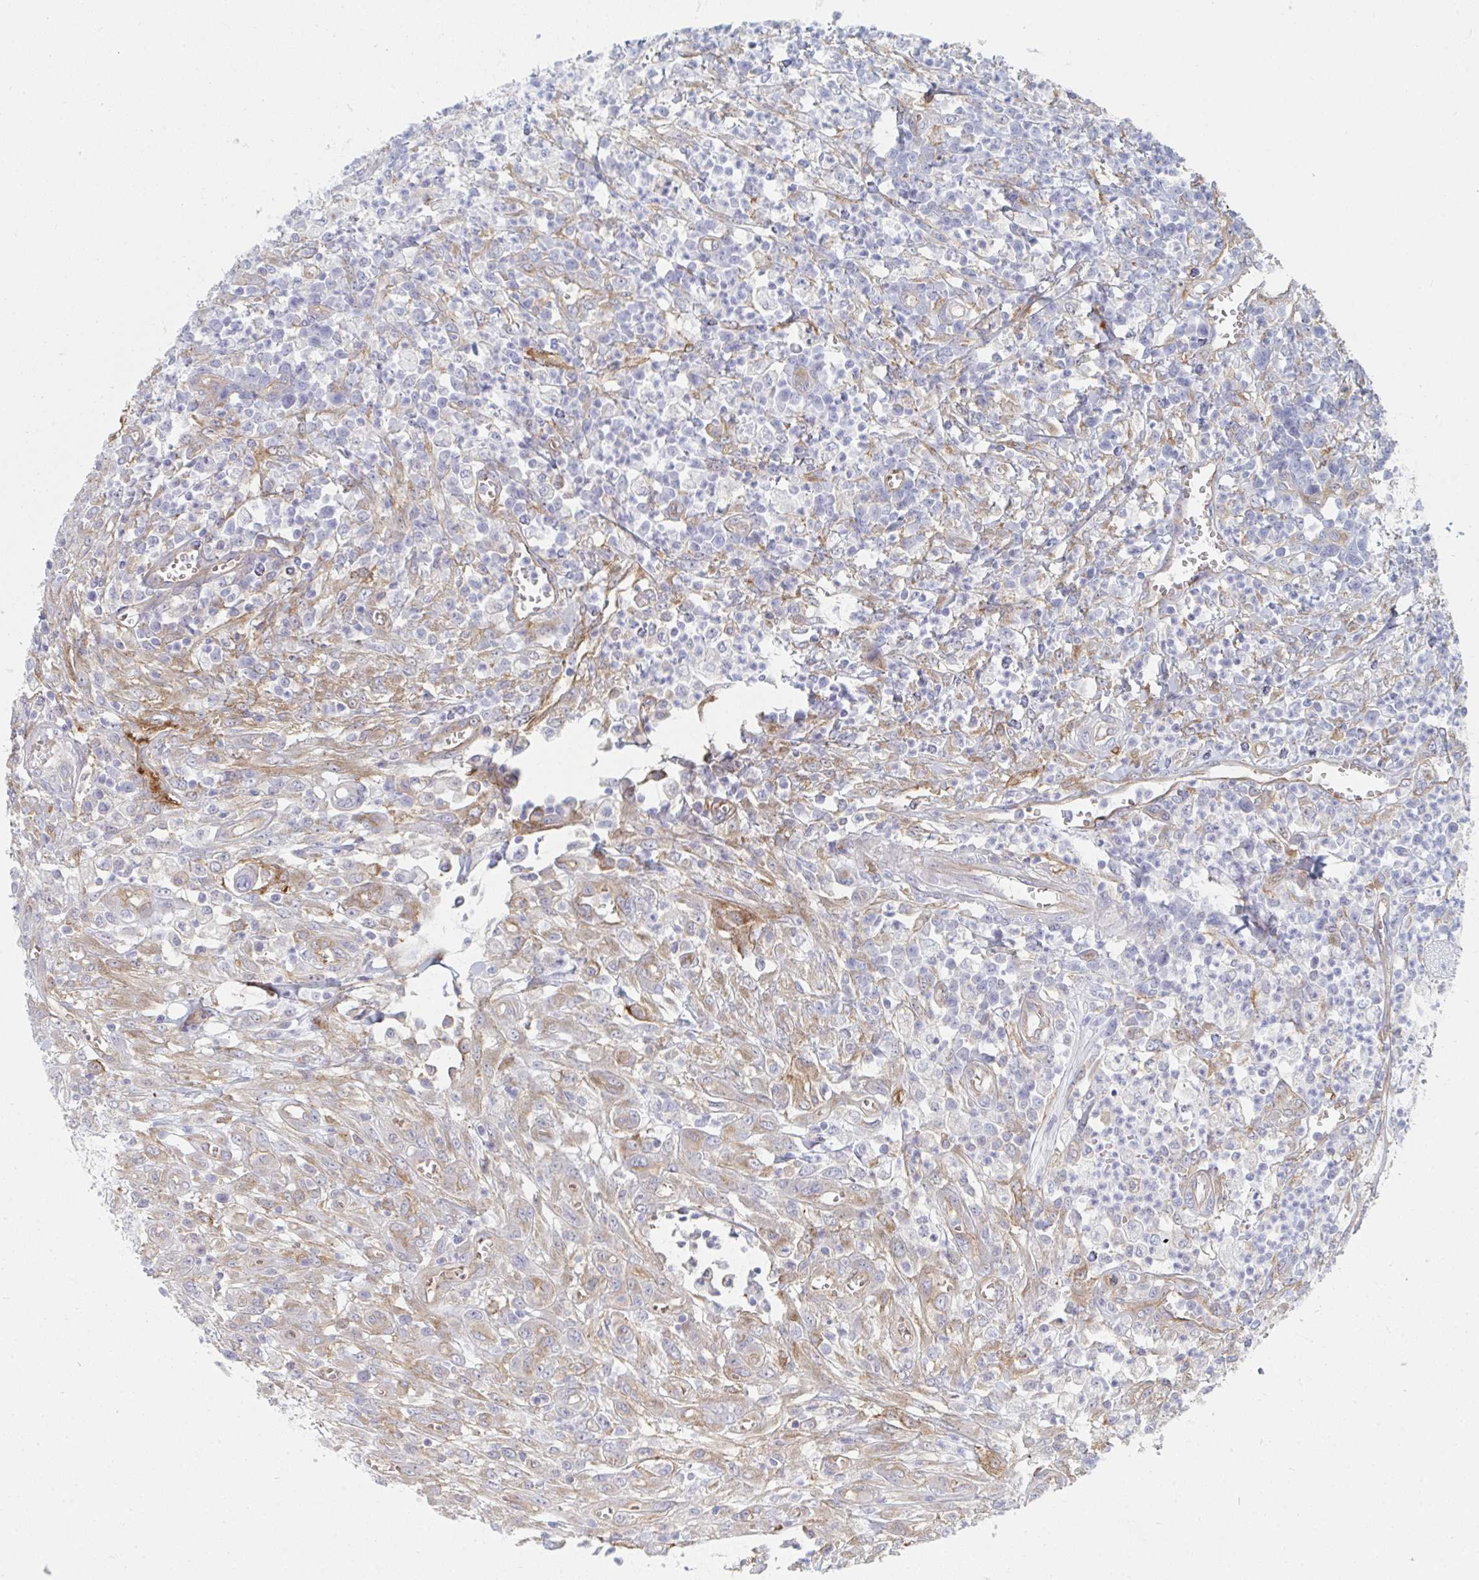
{"staining": {"intensity": "moderate", "quantity": "<25%", "location": "cytoplasmic/membranous"}, "tissue": "colorectal cancer", "cell_type": "Tumor cells", "image_type": "cancer", "snomed": [{"axis": "morphology", "description": "Adenocarcinoma, NOS"}, {"axis": "topography", "description": "Colon"}], "caption": "Immunohistochemical staining of human colorectal cancer (adenocarcinoma) shows low levels of moderate cytoplasmic/membranous positivity in about <25% of tumor cells.", "gene": "DAB2", "patient": {"sex": "male", "age": 65}}